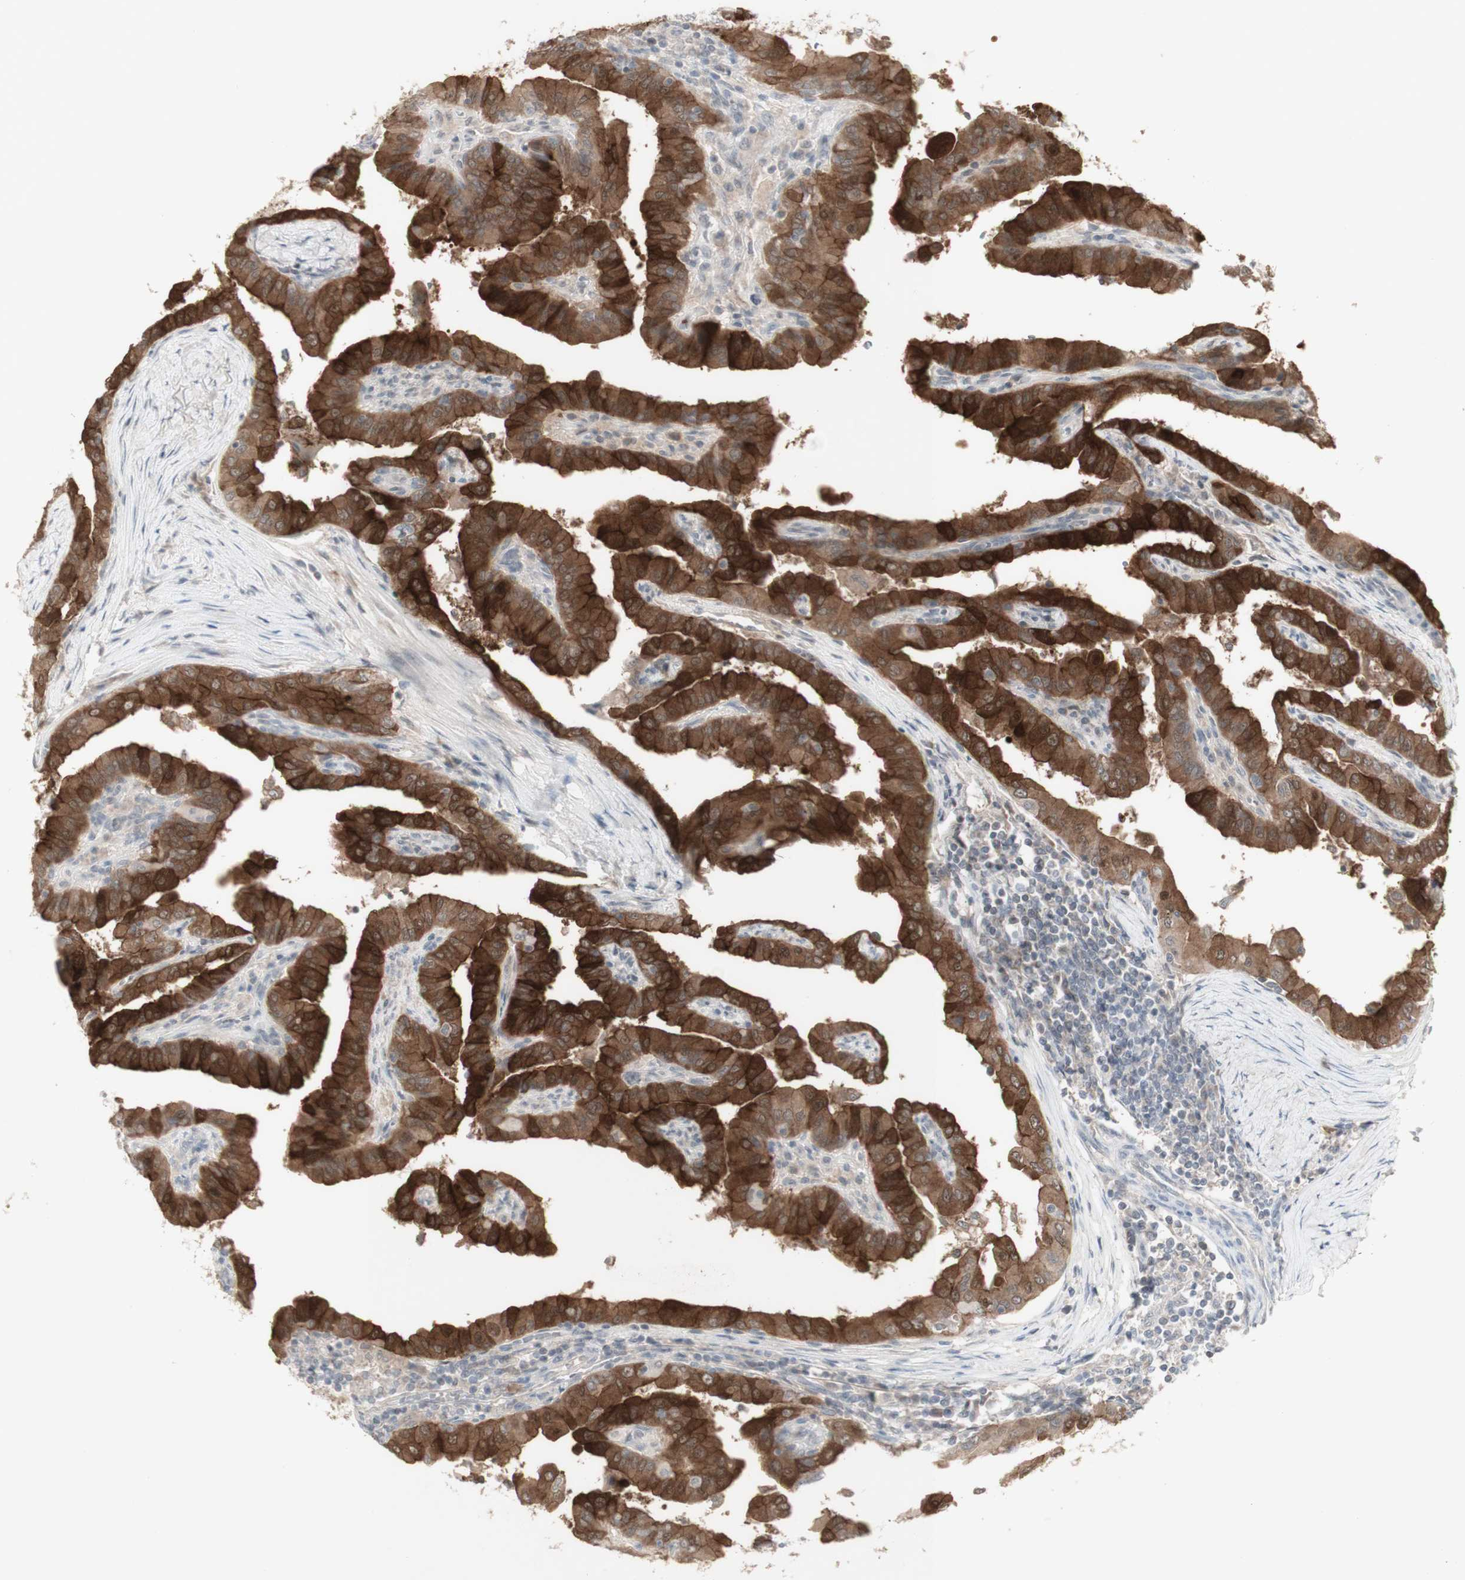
{"staining": {"intensity": "strong", "quantity": ">75%", "location": "cytoplasmic/membranous"}, "tissue": "thyroid cancer", "cell_type": "Tumor cells", "image_type": "cancer", "snomed": [{"axis": "morphology", "description": "Papillary adenocarcinoma, NOS"}, {"axis": "topography", "description": "Thyroid gland"}], "caption": "Immunohistochemical staining of human papillary adenocarcinoma (thyroid) exhibits high levels of strong cytoplasmic/membranous expression in about >75% of tumor cells.", "gene": "C1orf116", "patient": {"sex": "male", "age": 33}}